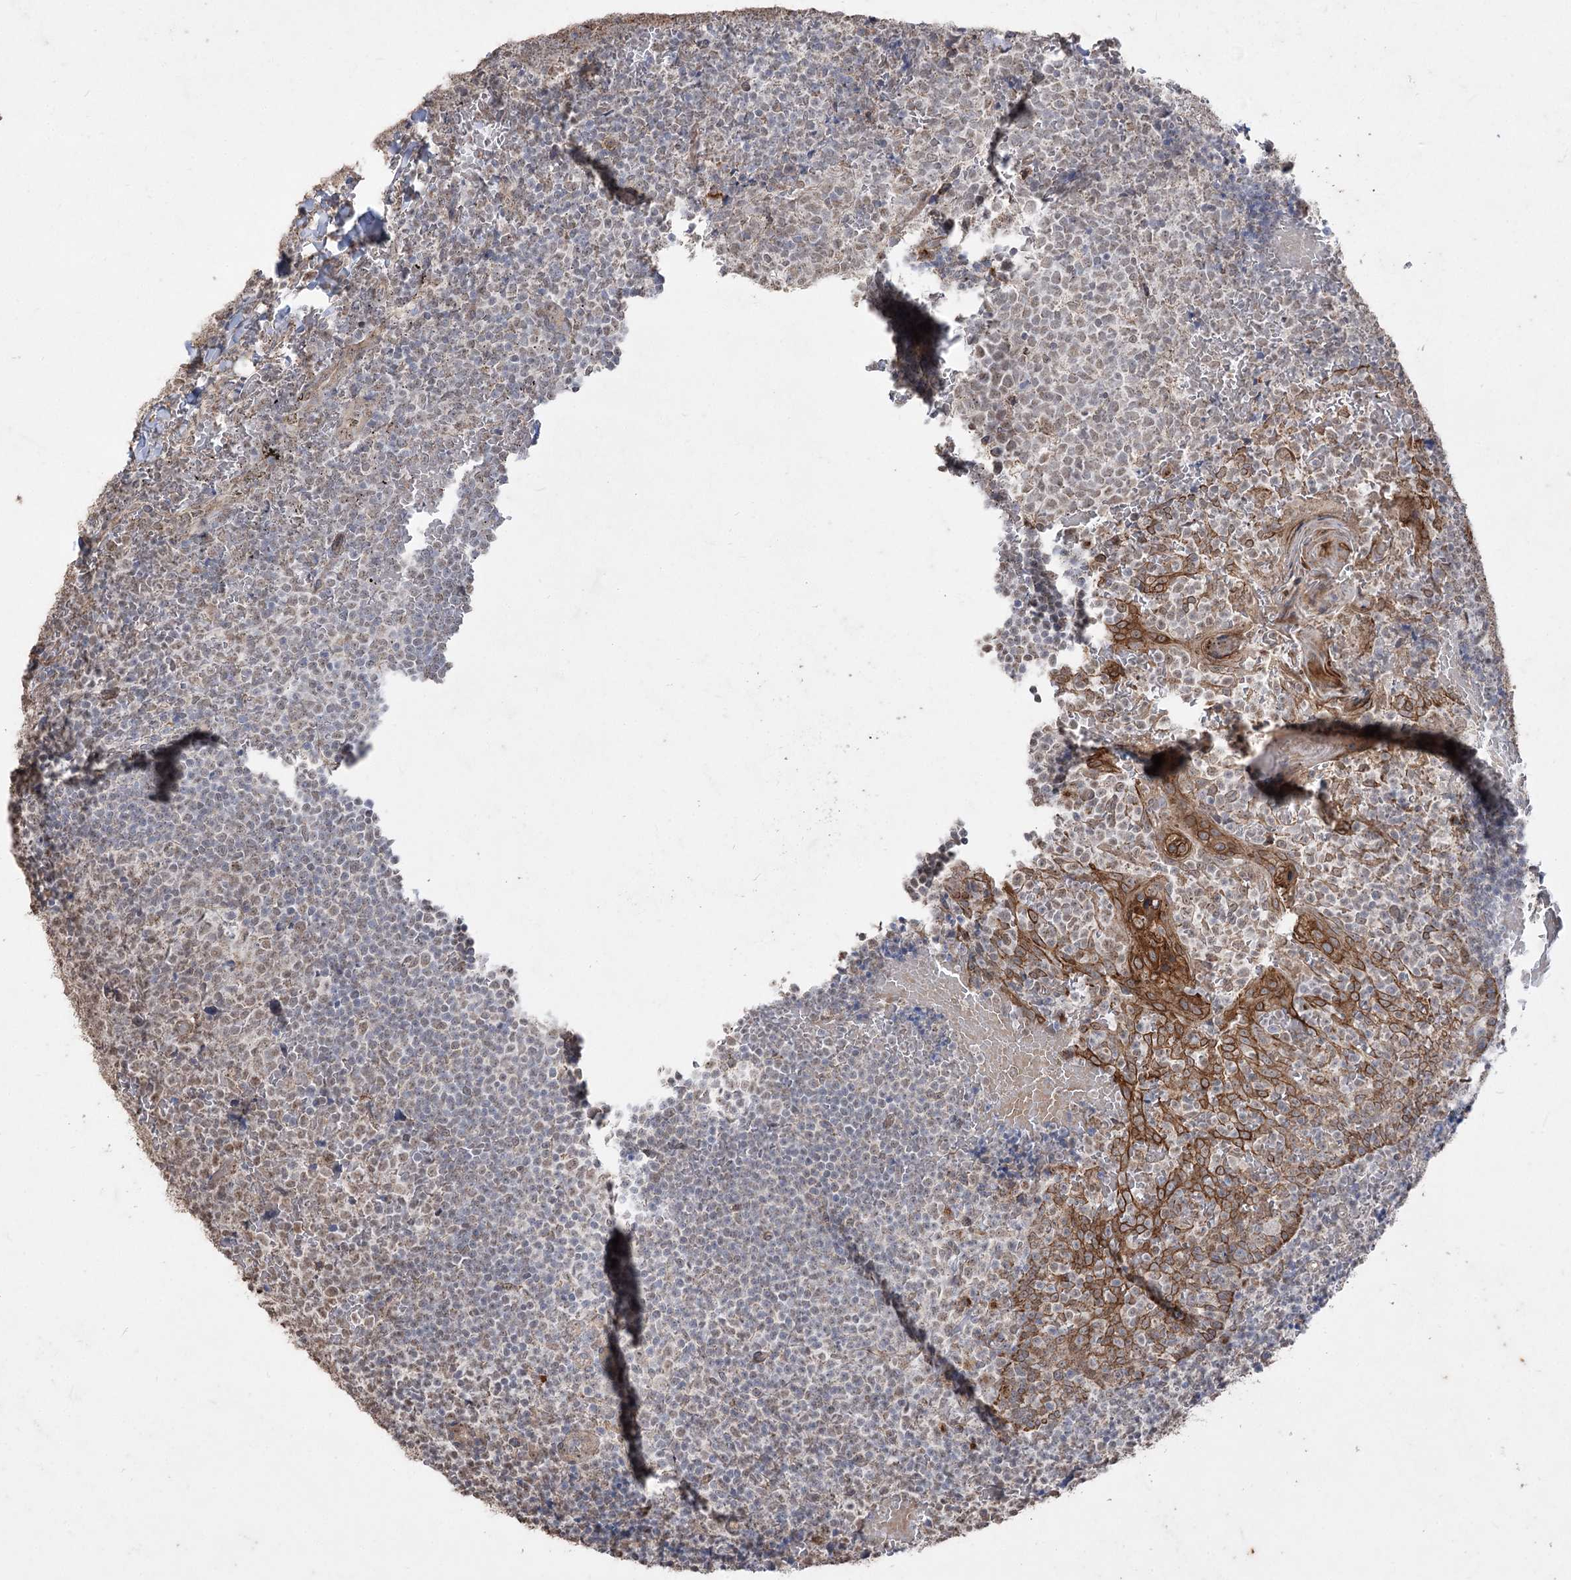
{"staining": {"intensity": "weak", "quantity": "25%-75%", "location": "cytoplasmic/membranous,nuclear"}, "tissue": "tonsil", "cell_type": "Germinal center cells", "image_type": "normal", "snomed": [{"axis": "morphology", "description": "Normal tissue, NOS"}, {"axis": "topography", "description": "Tonsil"}], "caption": "The immunohistochemical stain highlights weak cytoplasmic/membranous,nuclear expression in germinal center cells of normal tonsil. The protein is stained brown, and the nuclei are stained in blue (DAB IHC with brightfield microscopy, high magnification).", "gene": "ZSCAN23", "patient": {"sex": "female", "age": 19}}